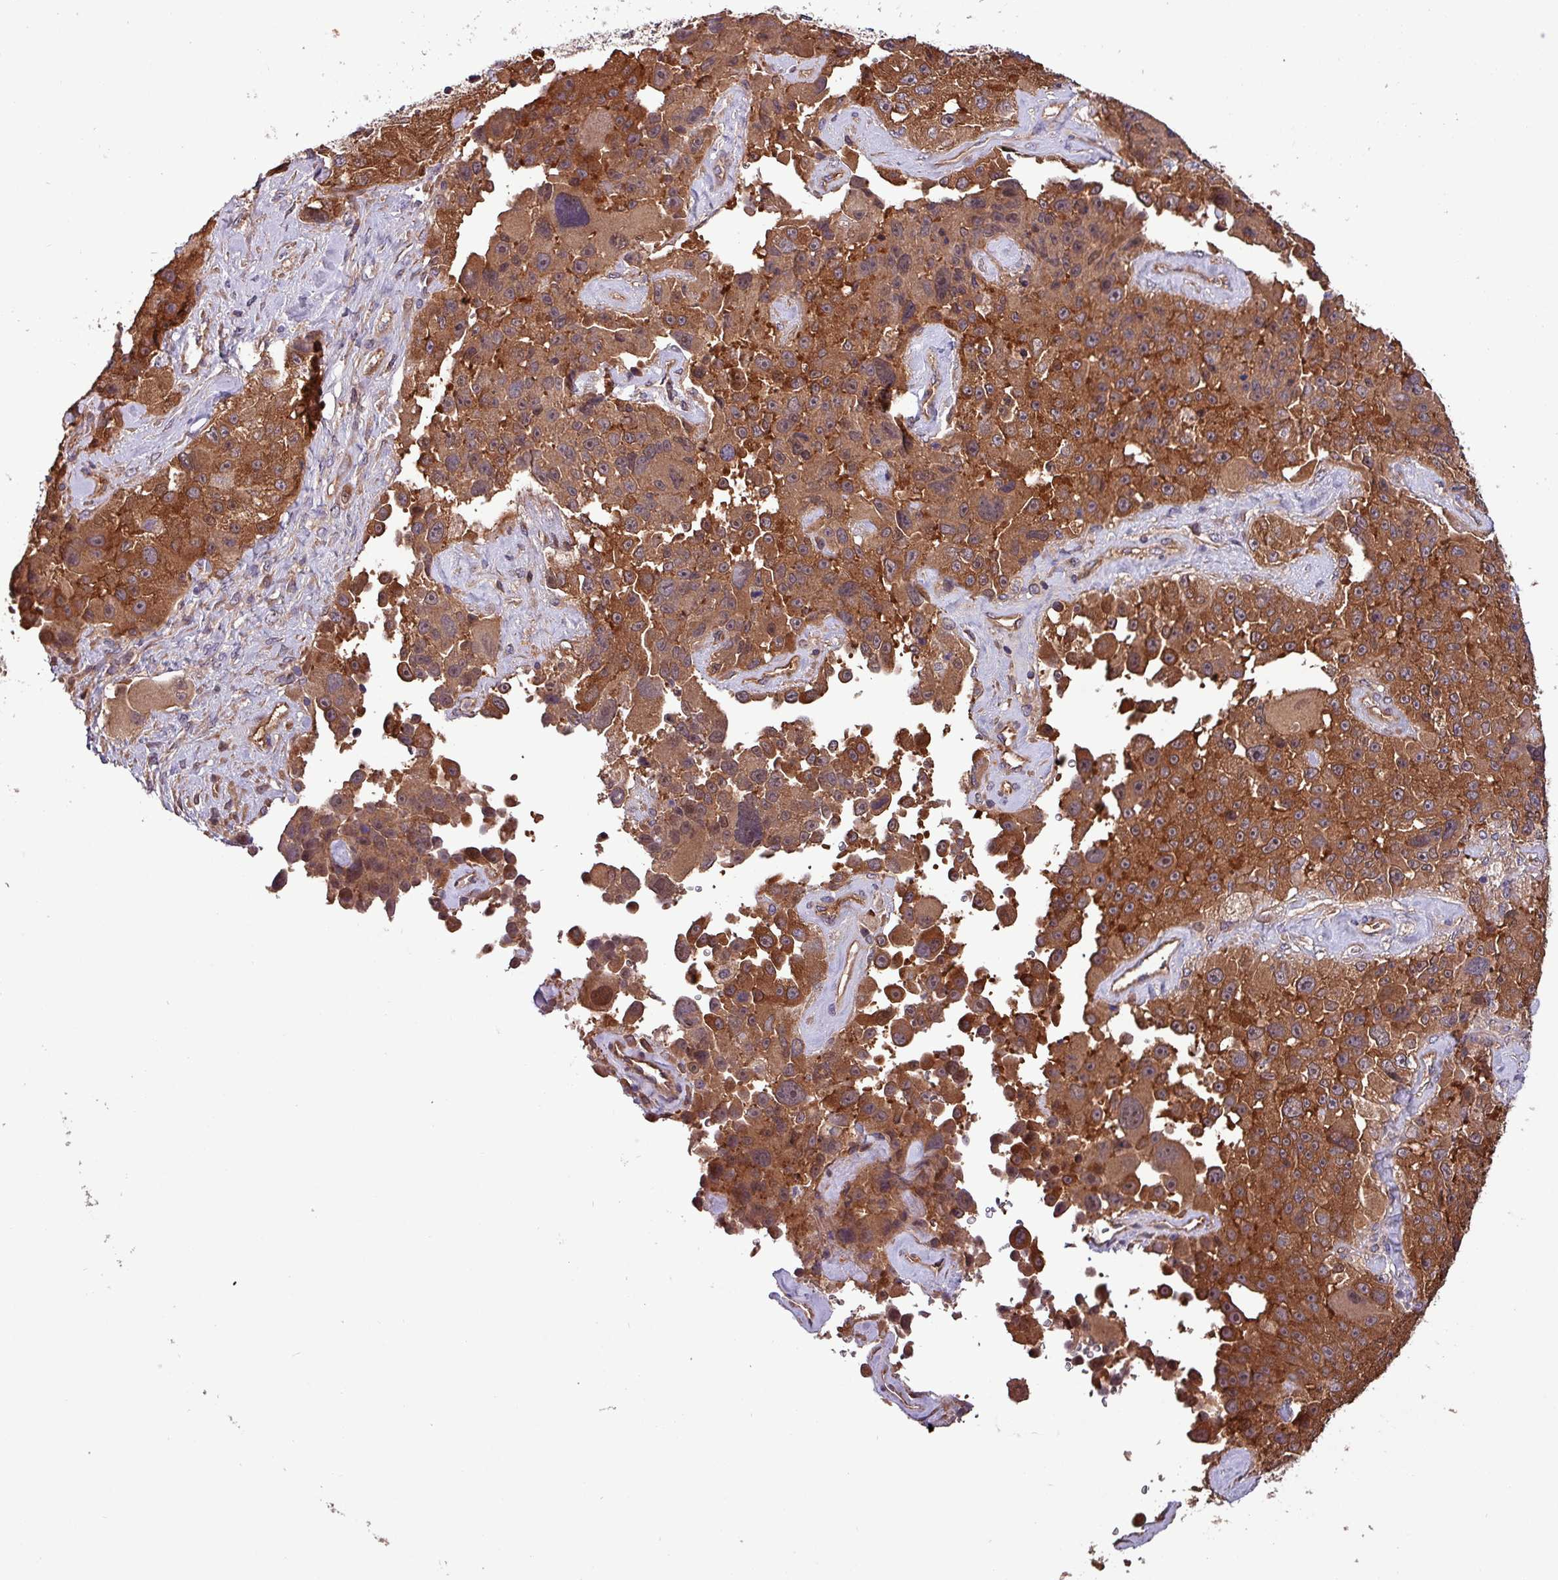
{"staining": {"intensity": "moderate", "quantity": ">75%", "location": "cytoplasmic/membranous"}, "tissue": "melanoma", "cell_type": "Tumor cells", "image_type": "cancer", "snomed": [{"axis": "morphology", "description": "Malignant melanoma, Metastatic site"}, {"axis": "topography", "description": "Lymph node"}], "caption": "There is medium levels of moderate cytoplasmic/membranous staining in tumor cells of malignant melanoma (metastatic site), as demonstrated by immunohistochemical staining (brown color).", "gene": "PAFAH1B2", "patient": {"sex": "male", "age": 62}}